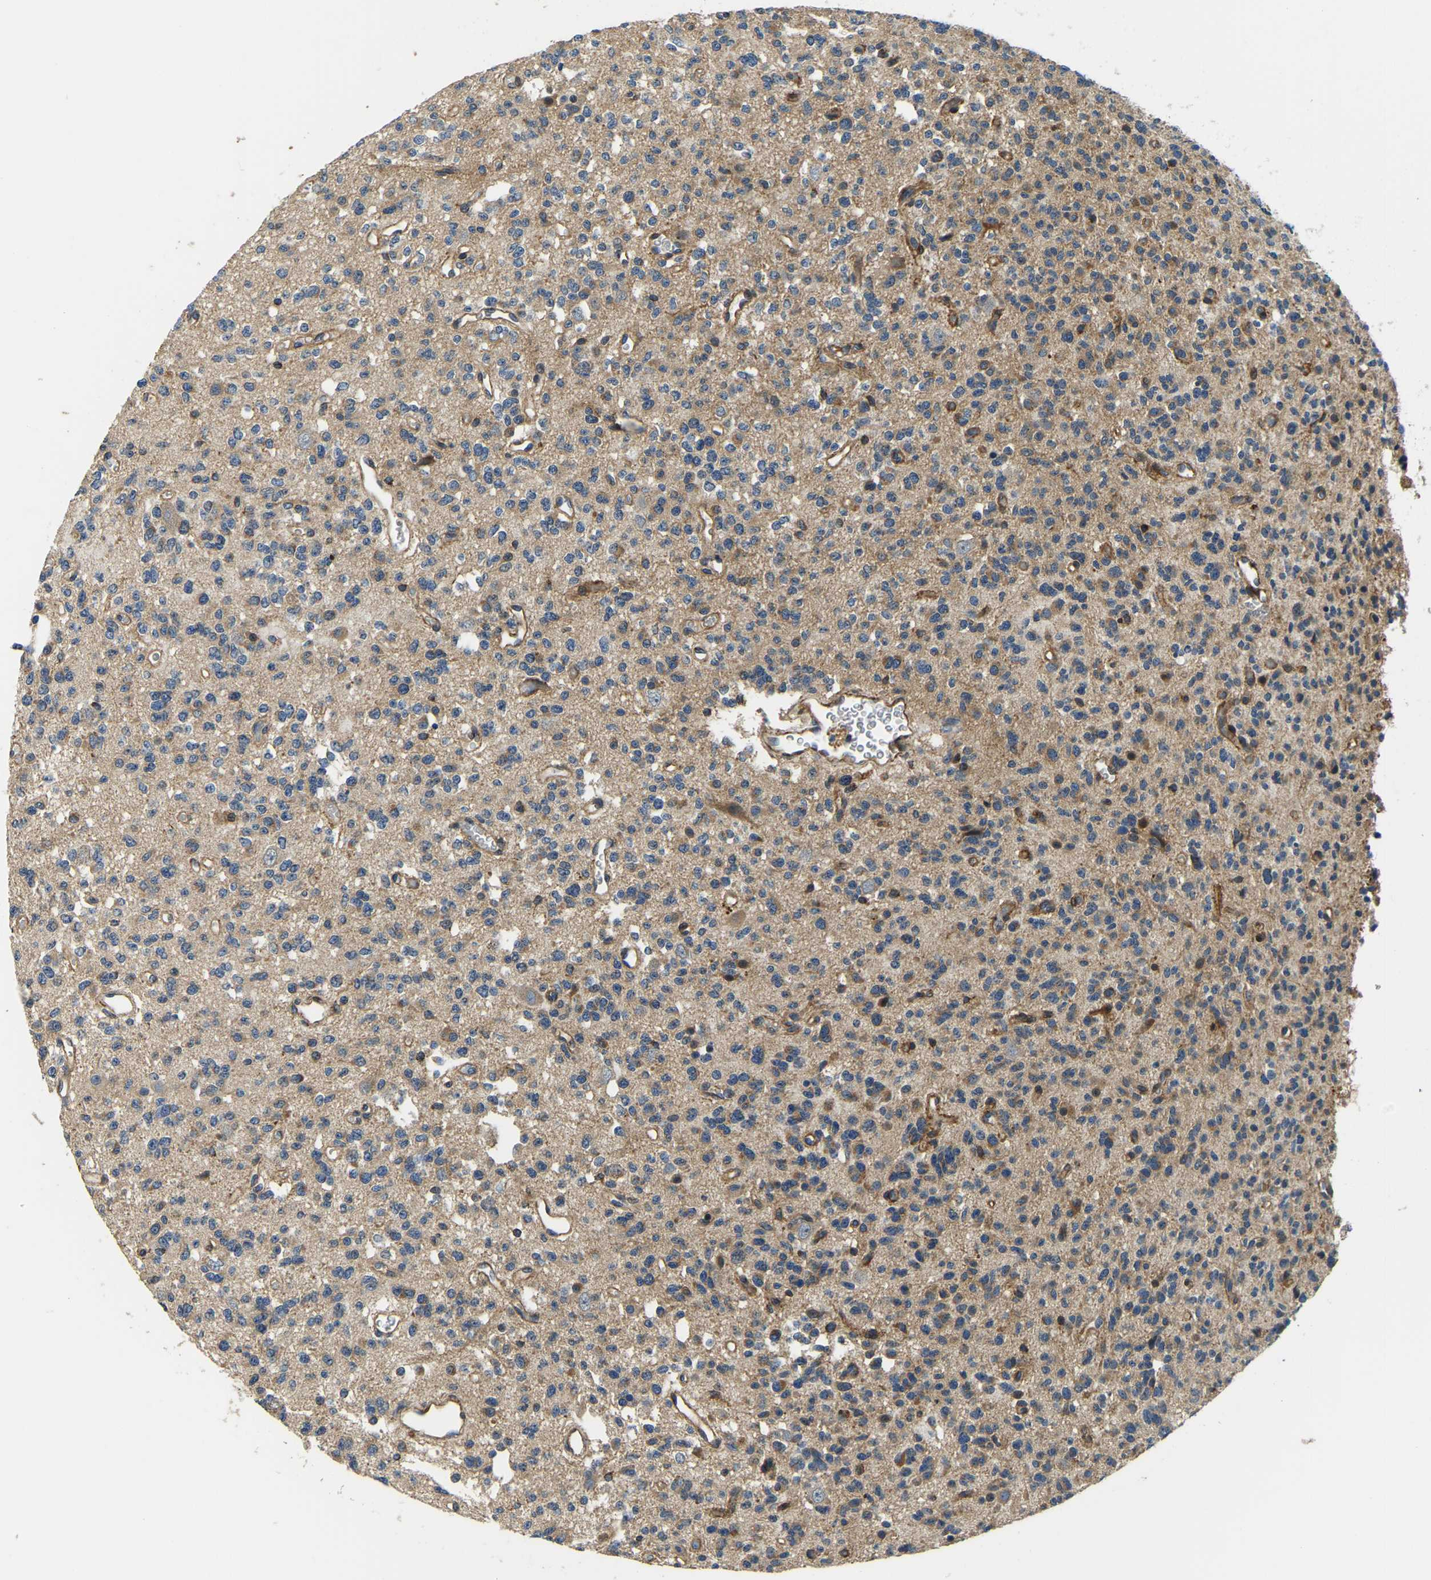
{"staining": {"intensity": "moderate", "quantity": "25%-75%", "location": "cytoplasmic/membranous"}, "tissue": "glioma", "cell_type": "Tumor cells", "image_type": "cancer", "snomed": [{"axis": "morphology", "description": "Glioma, malignant, Low grade"}, {"axis": "topography", "description": "Brain"}], "caption": "Protein expression analysis of human malignant glioma (low-grade) reveals moderate cytoplasmic/membranous staining in approximately 25%-75% of tumor cells.", "gene": "RNF39", "patient": {"sex": "male", "age": 38}}